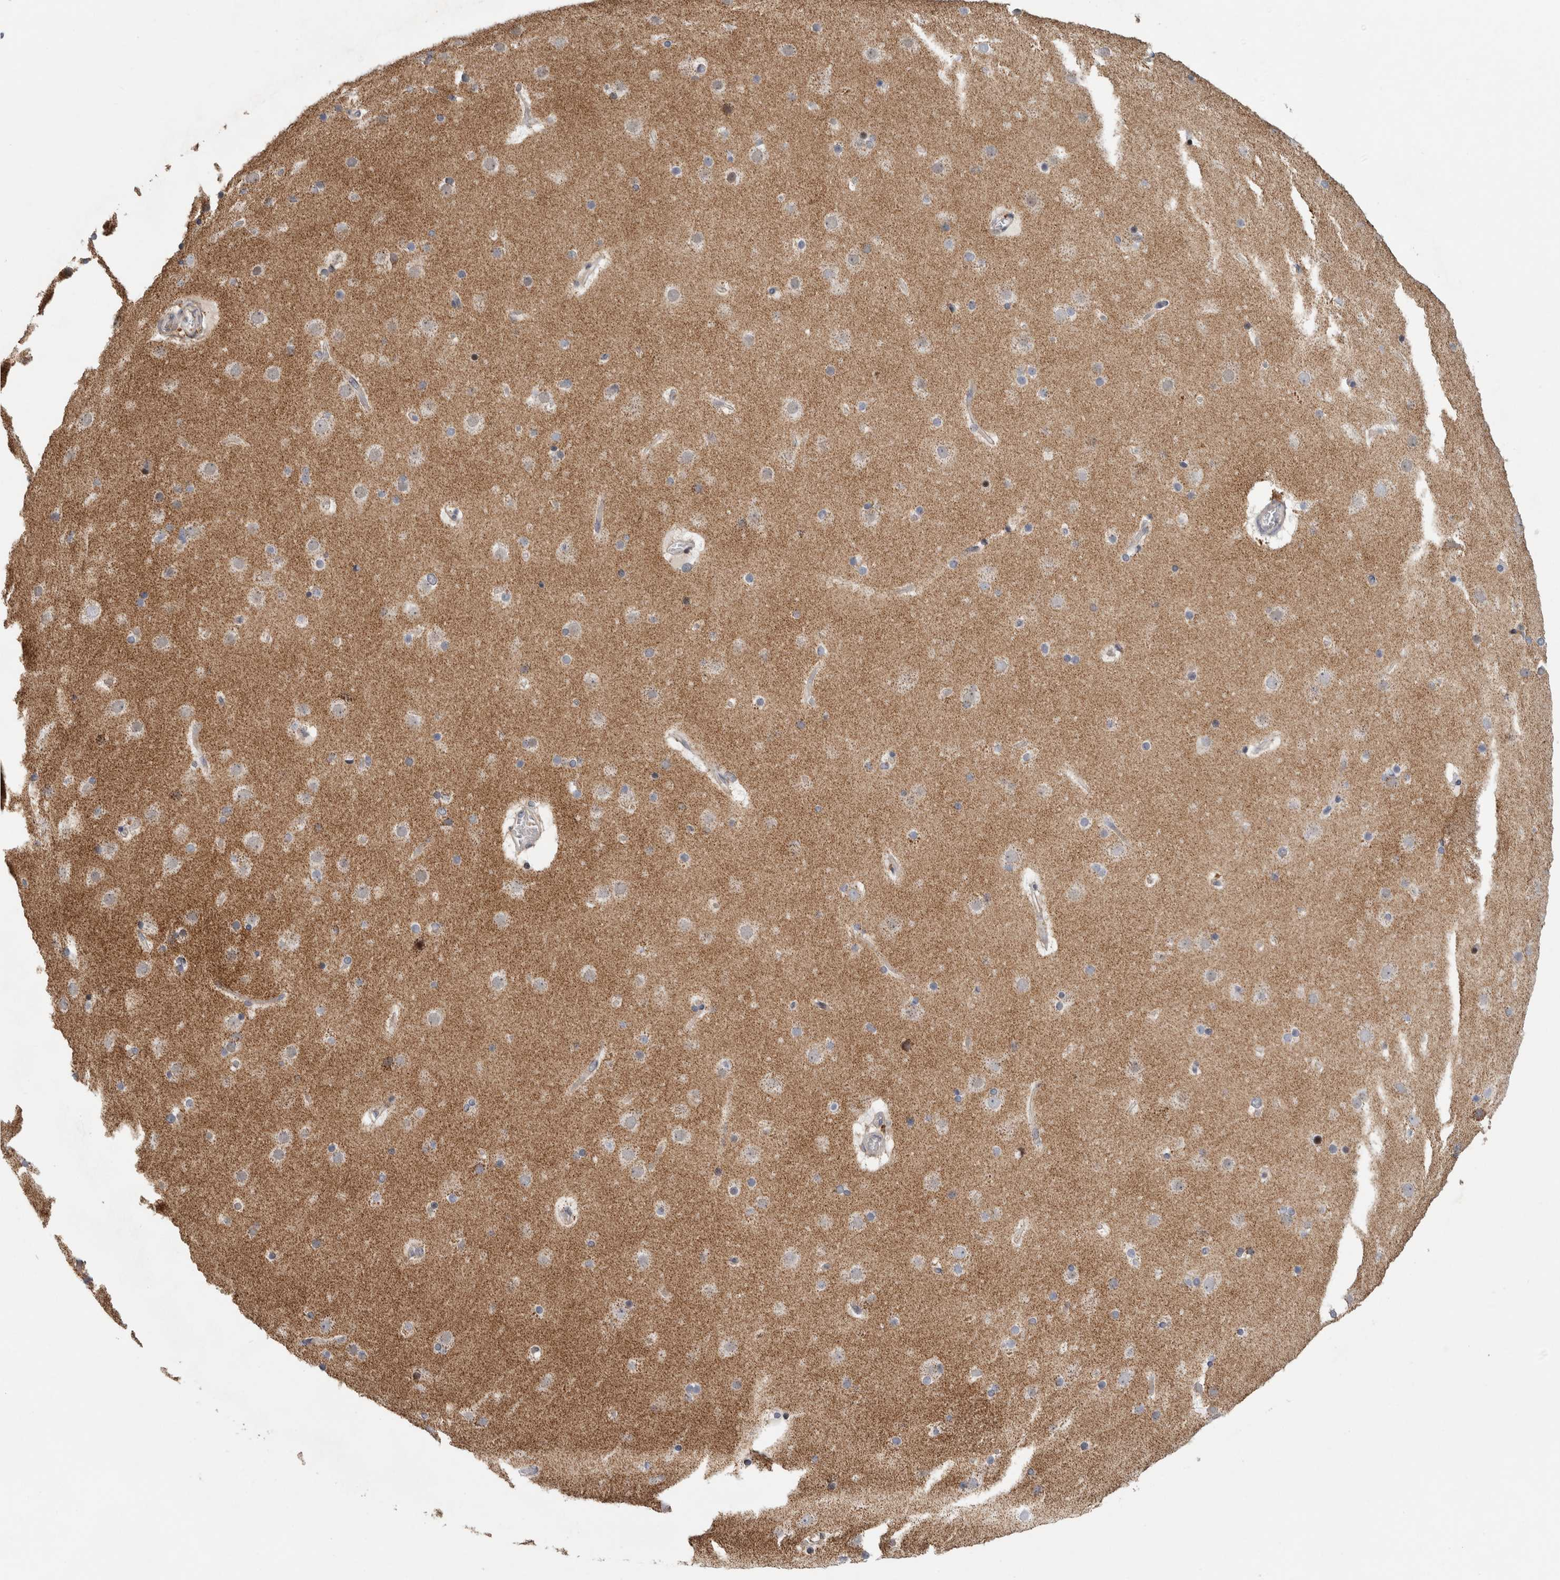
{"staining": {"intensity": "negative", "quantity": "none", "location": "none"}, "tissue": "cerebral cortex", "cell_type": "Endothelial cells", "image_type": "normal", "snomed": [{"axis": "morphology", "description": "Normal tissue, NOS"}, {"axis": "topography", "description": "Cerebral cortex"}], "caption": "Immunohistochemistry histopathology image of benign cerebral cortex: human cerebral cortex stained with DAB (3,3'-diaminobenzidine) demonstrates no significant protein positivity in endothelial cells.", "gene": "RBM48", "patient": {"sex": "male", "age": 57}}